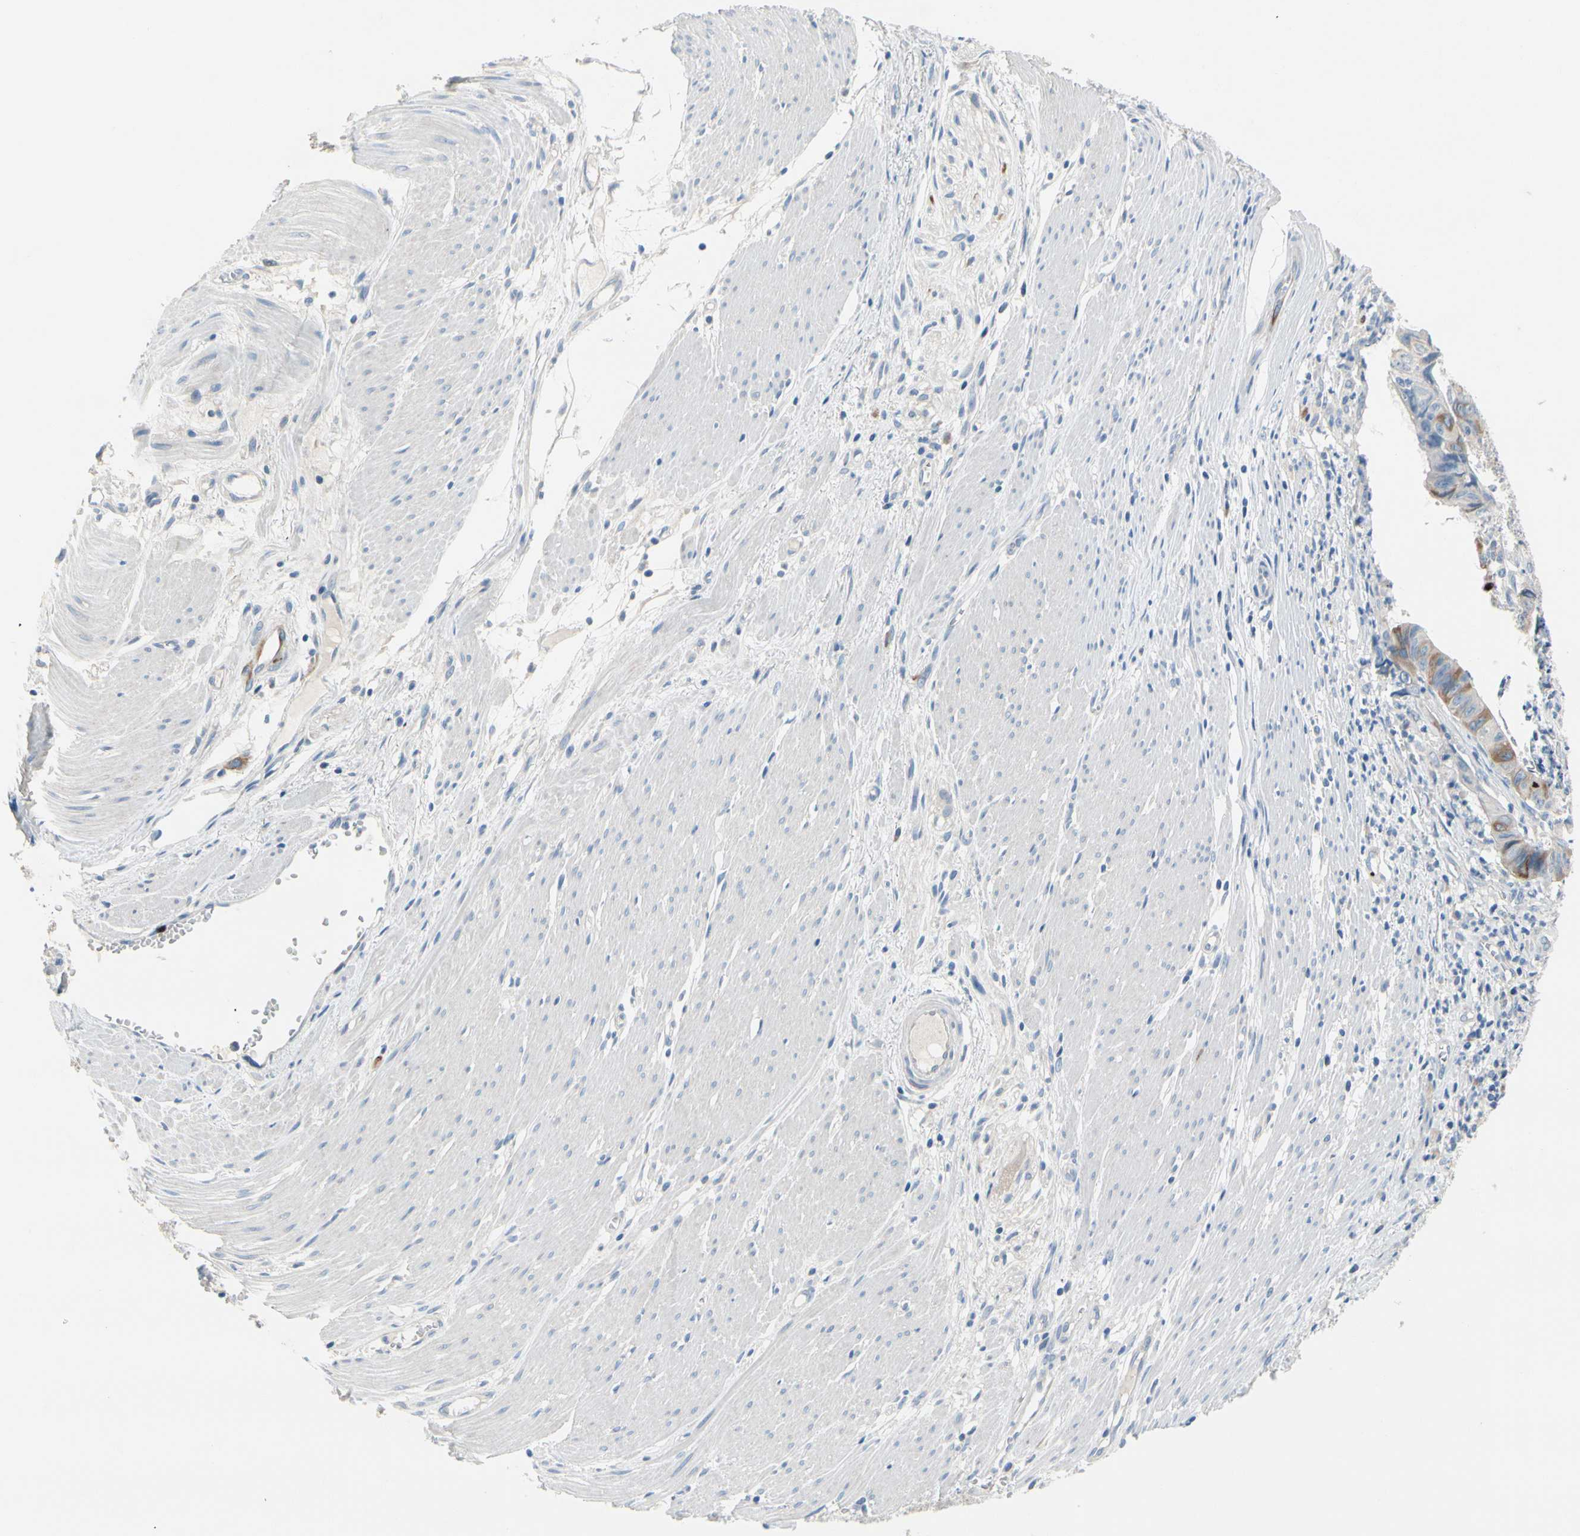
{"staining": {"intensity": "moderate", "quantity": "<25%", "location": "cytoplasmic/membranous"}, "tissue": "stomach cancer", "cell_type": "Tumor cells", "image_type": "cancer", "snomed": [{"axis": "morphology", "description": "Adenocarcinoma, NOS"}, {"axis": "topography", "description": "Stomach, lower"}], "caption": "This image shows immunohistochemistry staining of adenocarcinoma (stomach), with low moderate cytoplasmic/membranous staining in approximately <25% of tumor cells.", "gene": "CKAP2", "patient": {"sex": "male", "age": 77}}